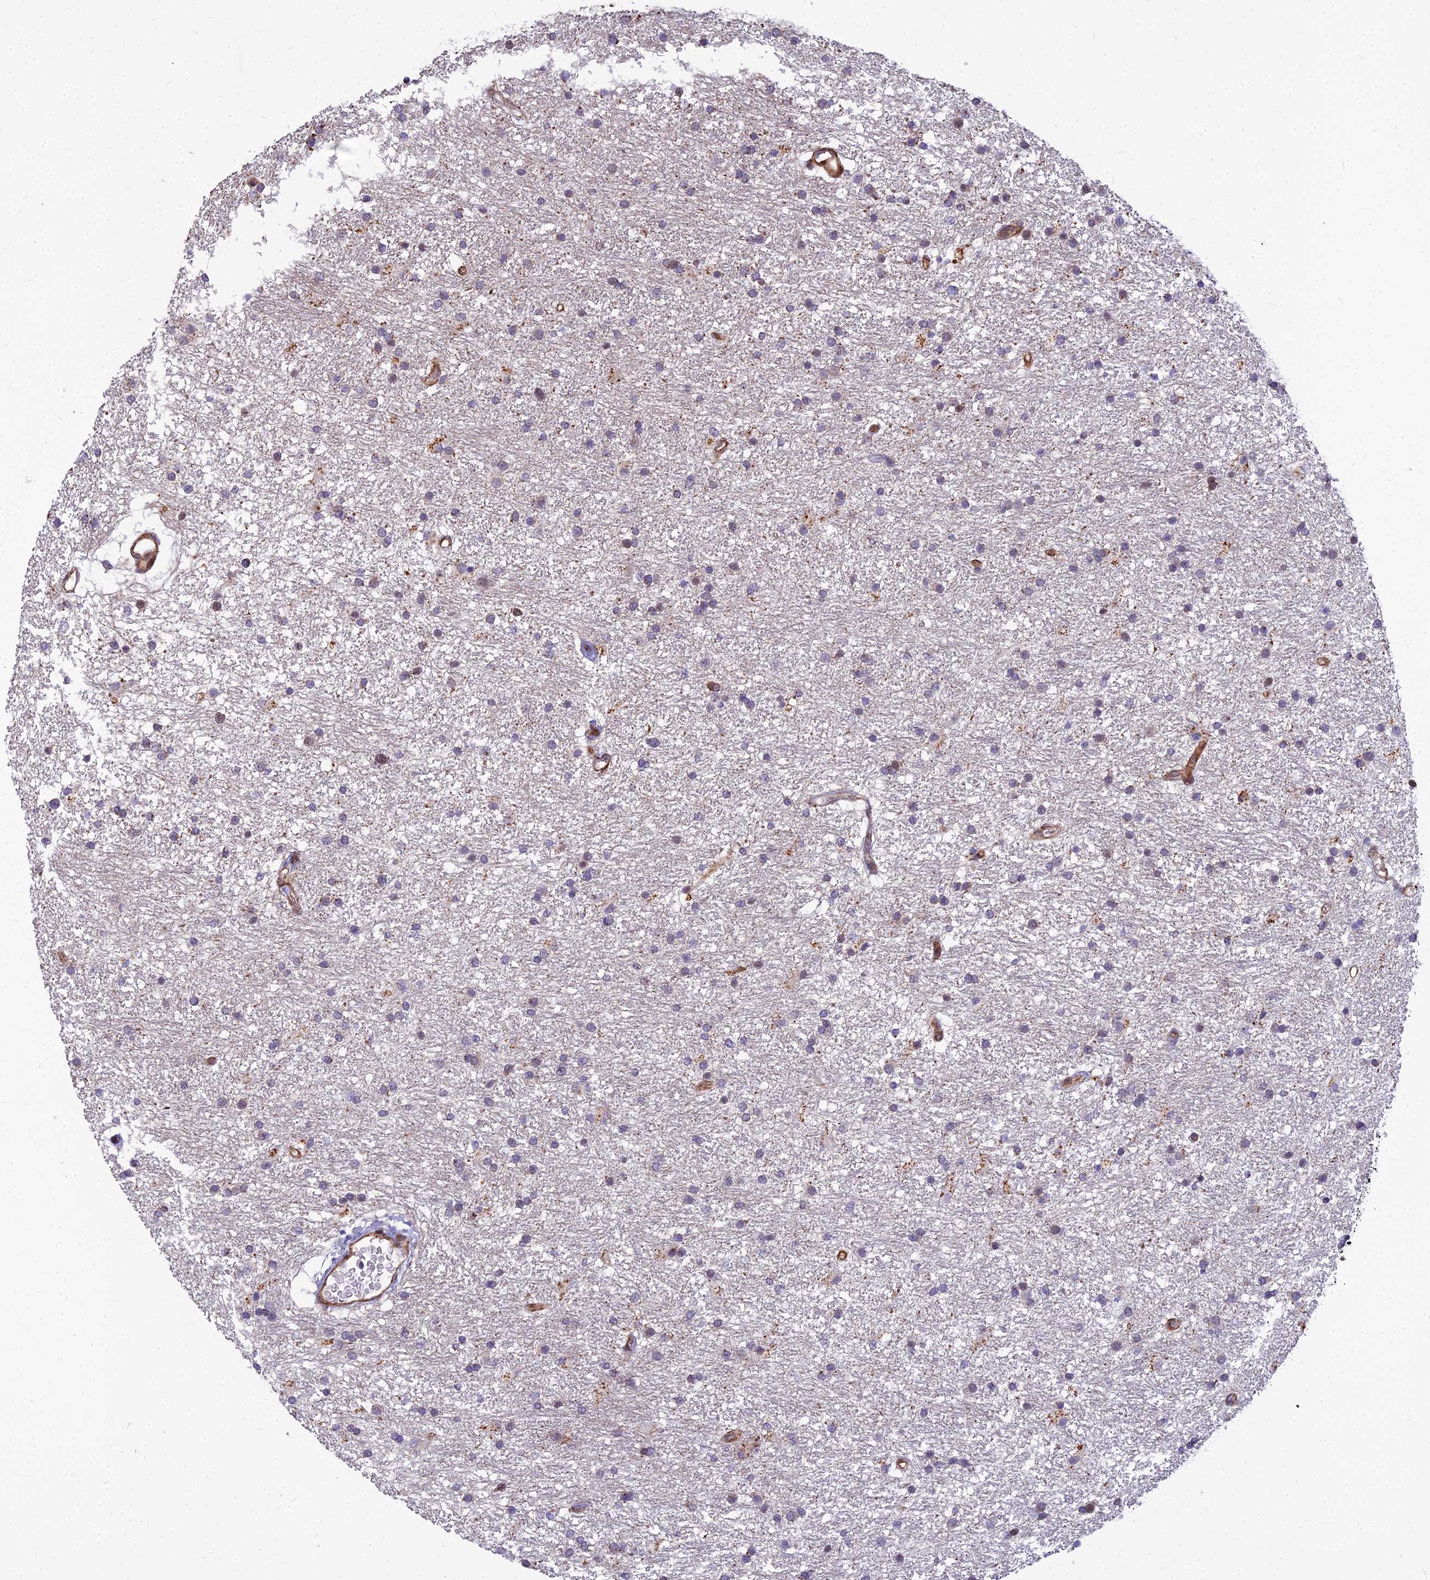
{"staining": {"intensity": "negative", "quantity": "none", "location": "none"}, "tissue": "glioma", "cell_type": "Tumor cells", "image_type": "cancer", "snomed": [{"axis": "morphology", "description": "Glioma, malignant, High grade"}, {"axis": "topography", "description": "Brain"}], "caption": "Malignant glioma (high-grade) stained for a protein using immunohistochemistry (IHC) reveals no expression tumor cells.", "gene": "GLYATL3", "patient": {"sex": "male", "age": 77}}